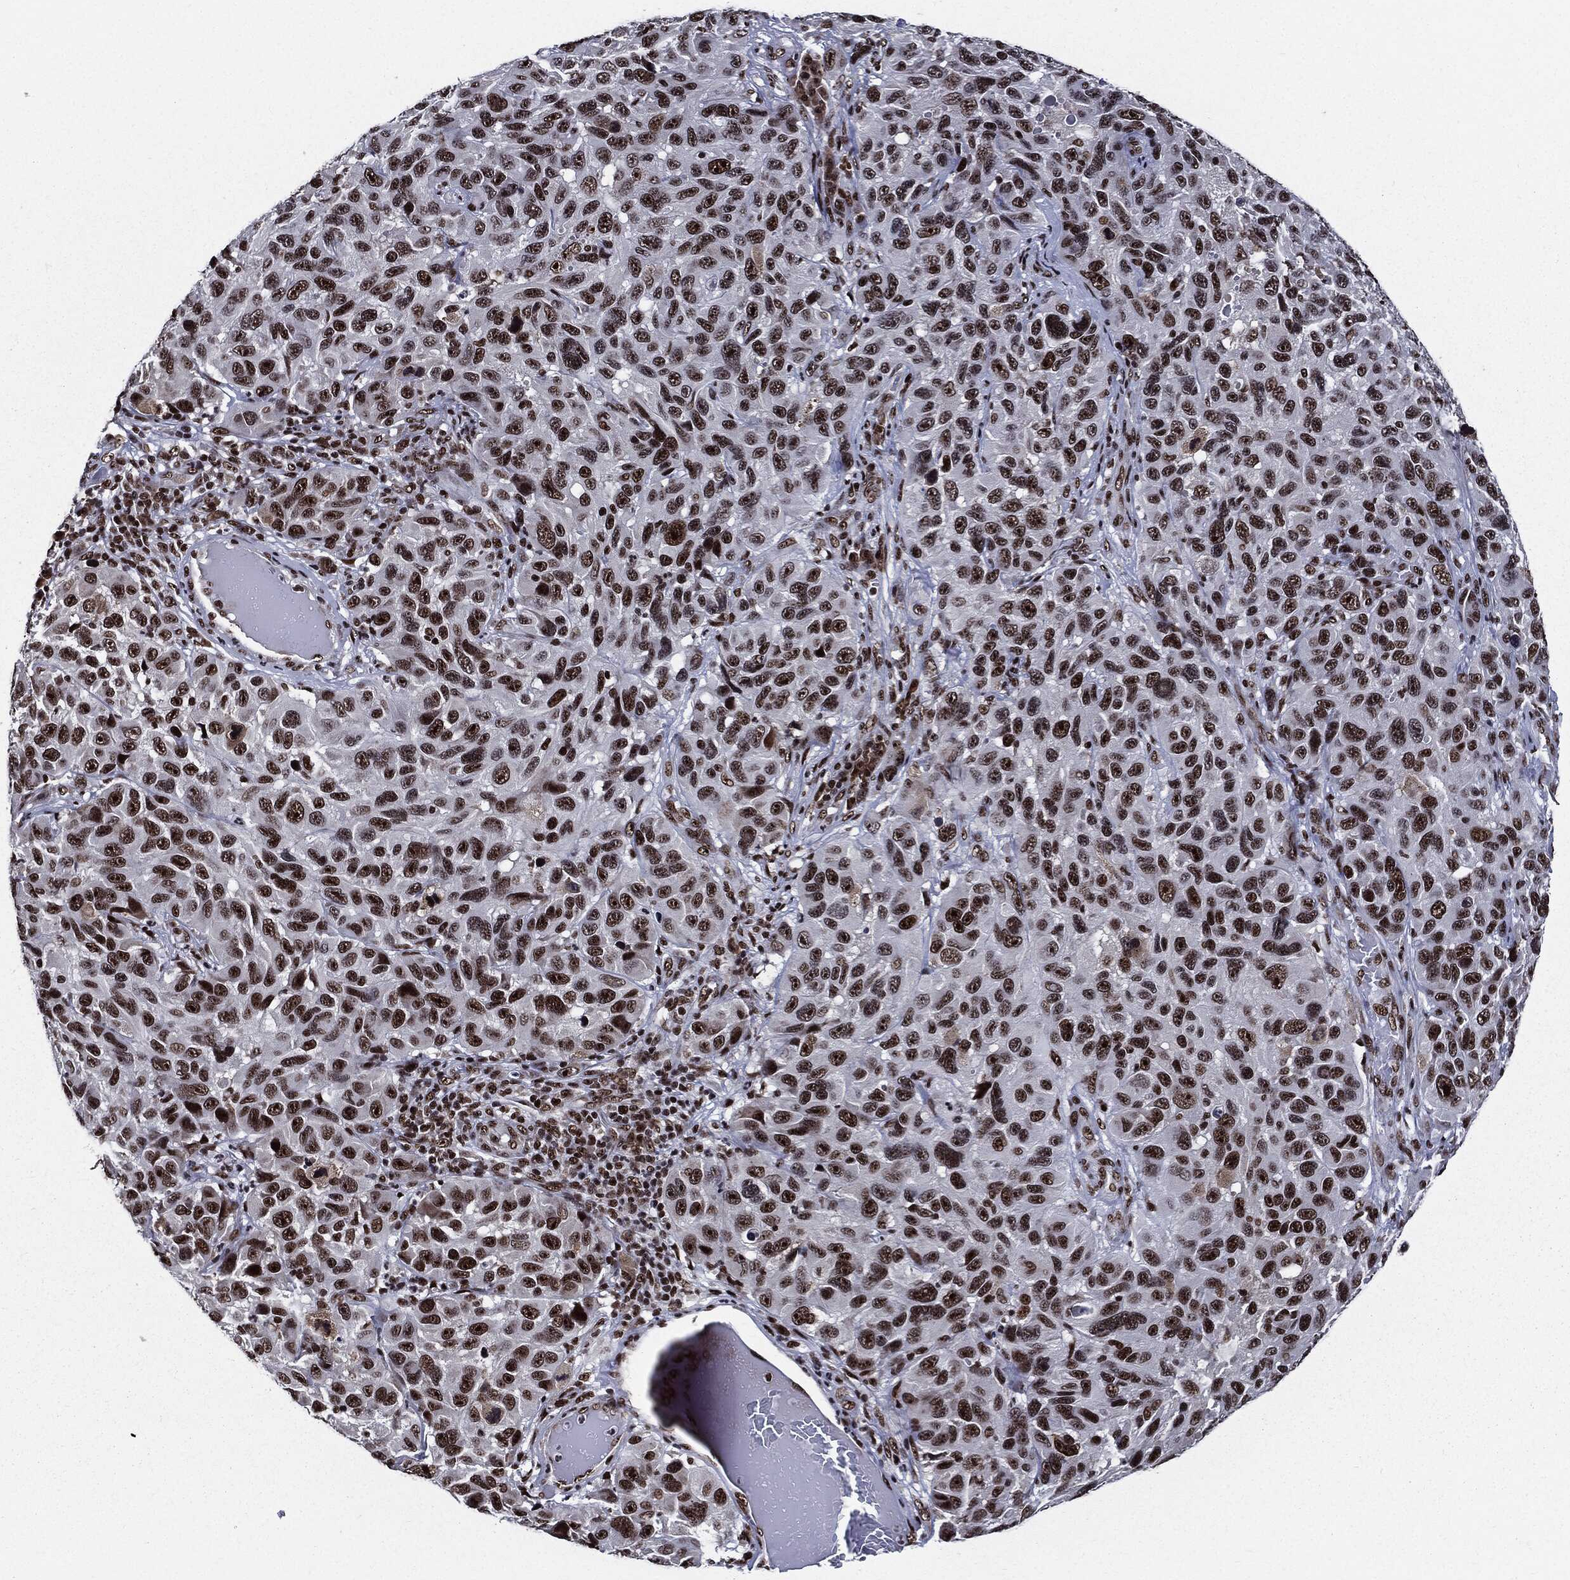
{"staining": {"intensity": "strong", "quantity": ">75%", "location": "nuclear"}, "tissue": "melanoma", "cell_type": "Tumor cells", "image_type": "cancer", "snomed": [{"axis": "morphology", "description": "Malignant melanoma, NOS"}, {"axis": "topography", "description": "Skin"}], "caption": "Malignant melanoma was stained to show a protein in brown. There is high levels of strong nuclear positivity in approximately >75% of tumor cells.", "gene": "ZFP91", "patient": {"sex": "male", "age": 53}}